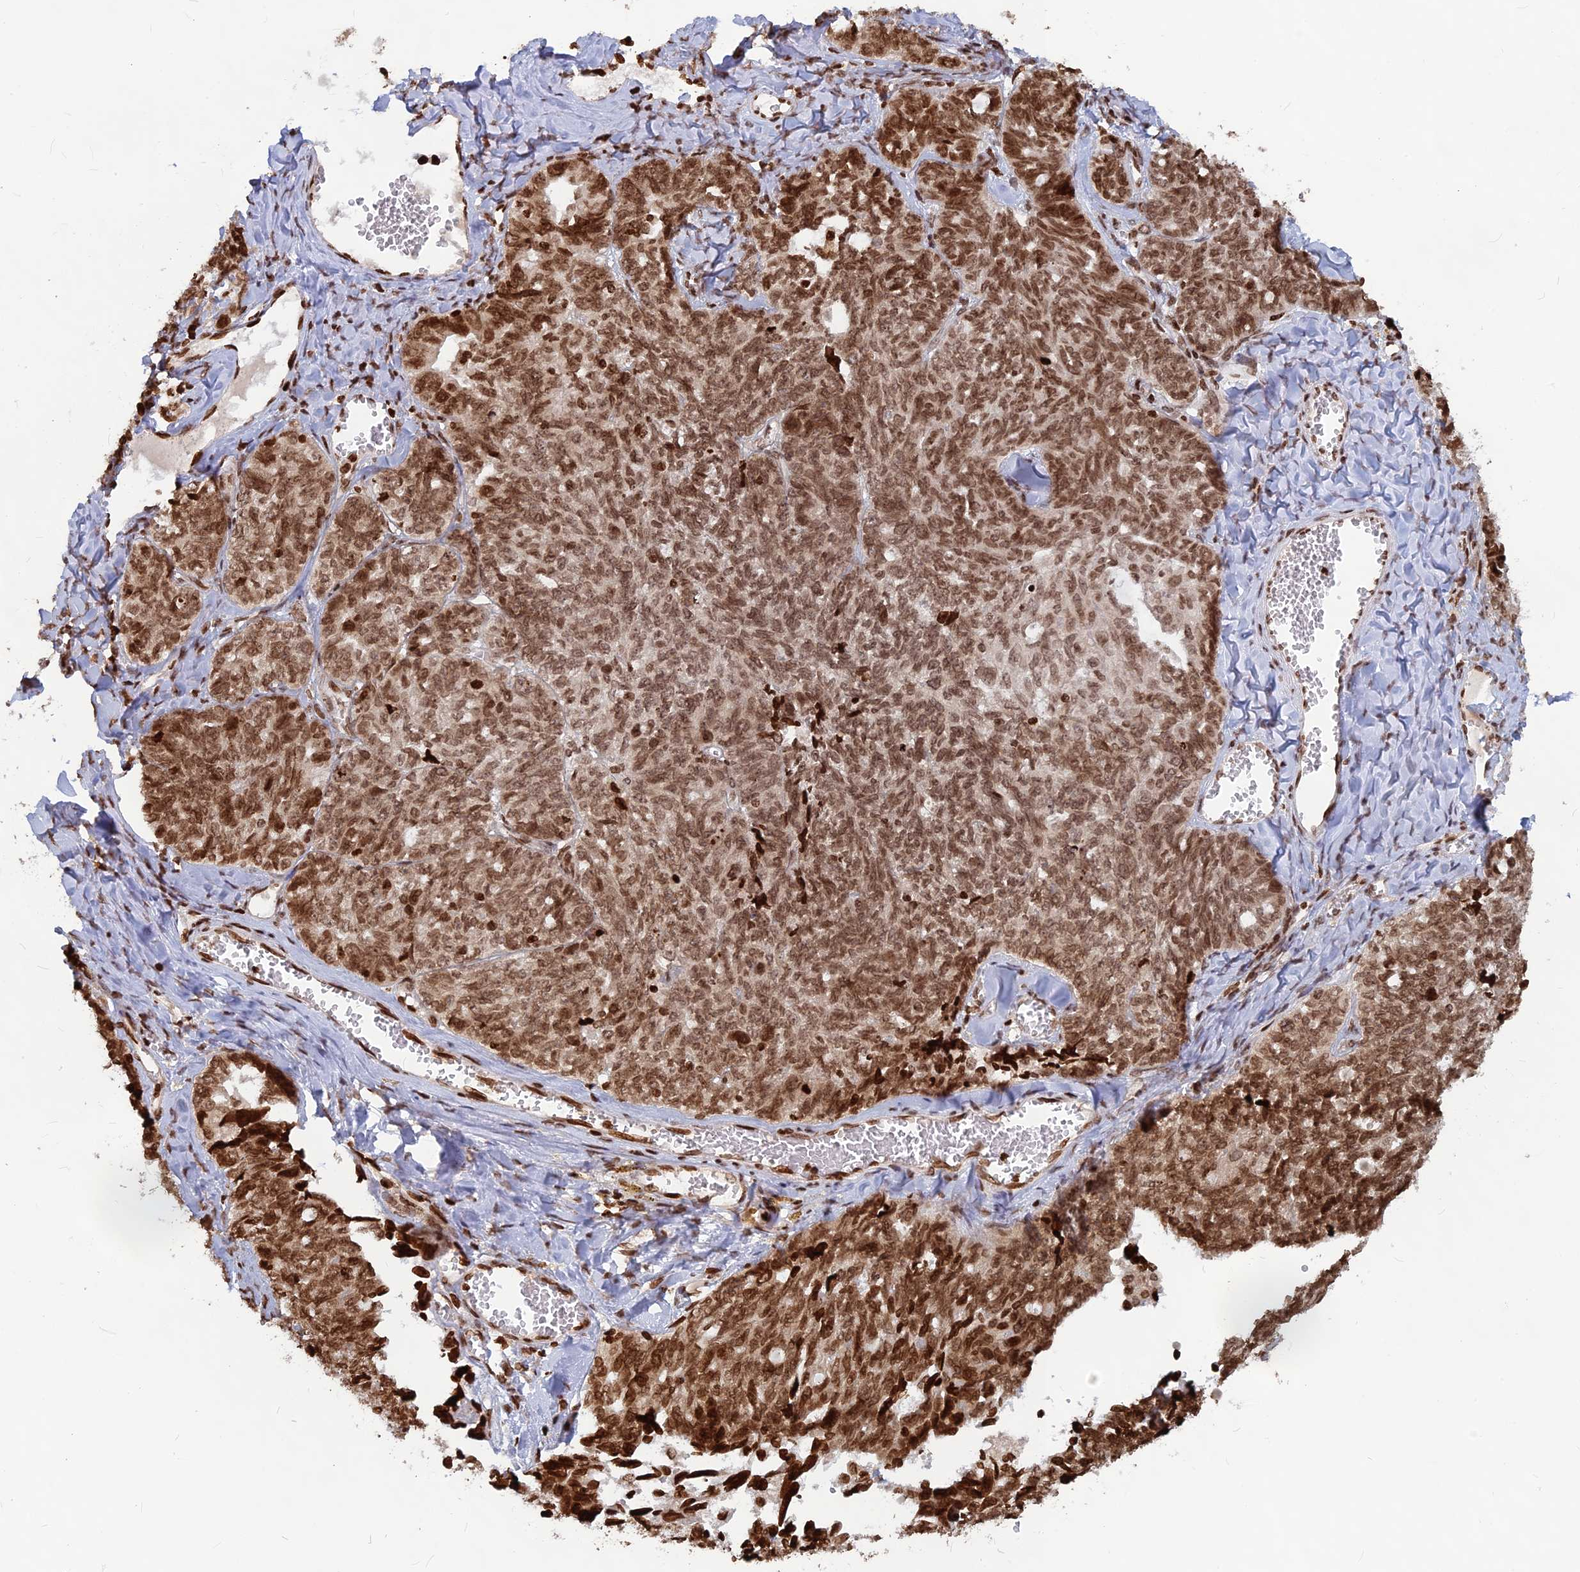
{"staining": {"intensity": "moderate", "quantity": ">75%", "location": "nuclear"}, "tissue": "ovarian cancer", "cell_type": "Tumor cells", "image_type": "cancer", "snomed": [{"axis": "morphology", "description": "Cystadenocarcinoma, serous, NOS"}, {"axis": "topography", "description": "Ovary"}], "caption": "Tumor cells display moderate nuclear staining in approximately >75% of cells in ovarian cancer (serous cystadenocarcinoma).", "gene": "TET2", "patient": {"sex": "female", "age": 79}}